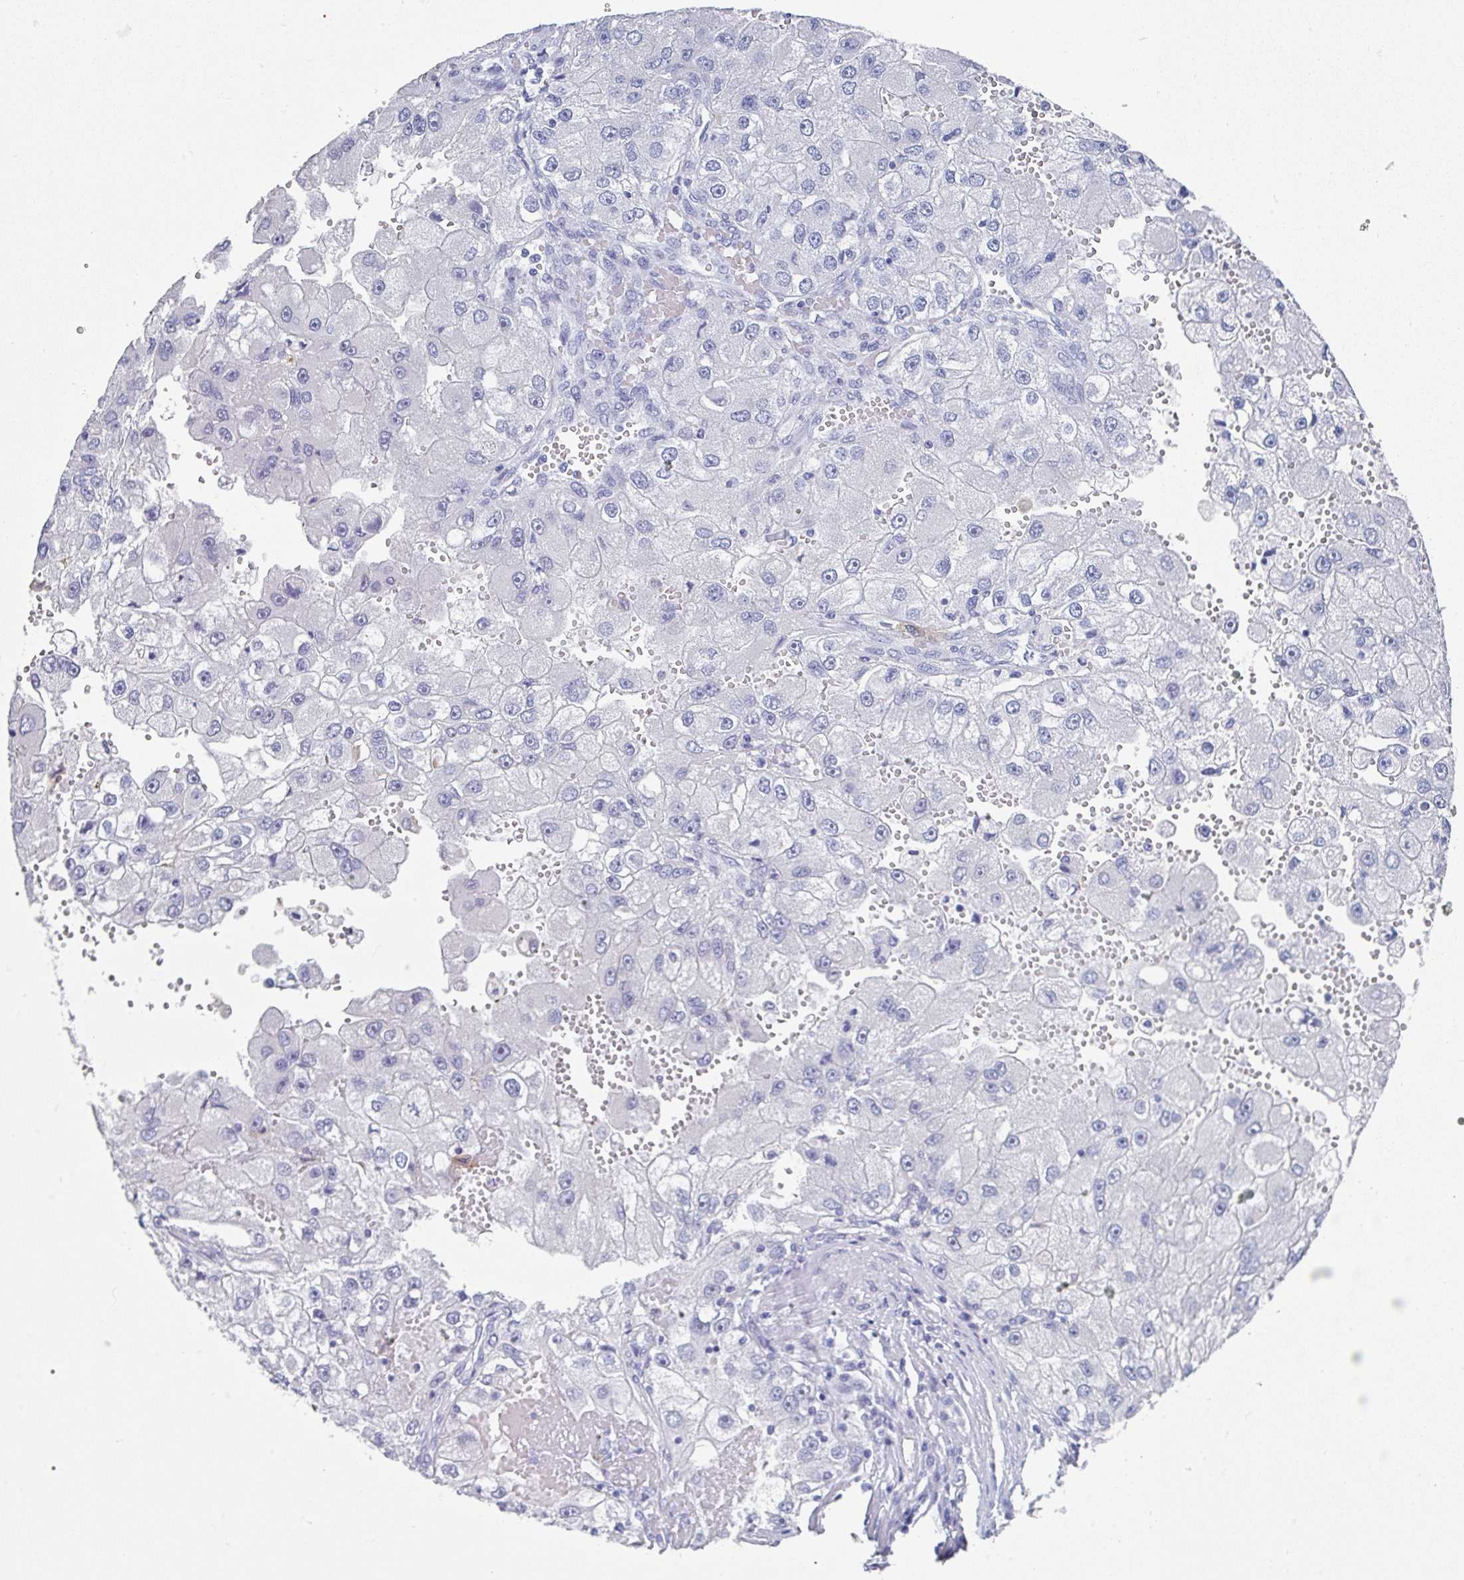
{"staining": {"intensity": "negative", "quantity": "none", "location": "none"}, "tissue": "renal cancer", "cell_type": "Tumor cells", "image_type": "cancer", "snomed": [{"axis": "morphology", "description": "Adenocarcinoma, NOS"}, {"axis": "topography", "description": "Kidney"}], "caption": "Immunohistochemistry (IHC) of renal adenocarcinoma reveals no expression in tumor cells. Nuclei are stained in blue.", "gene": "TNFRSF8", "patient": {"sex": "male", "age": 63}}